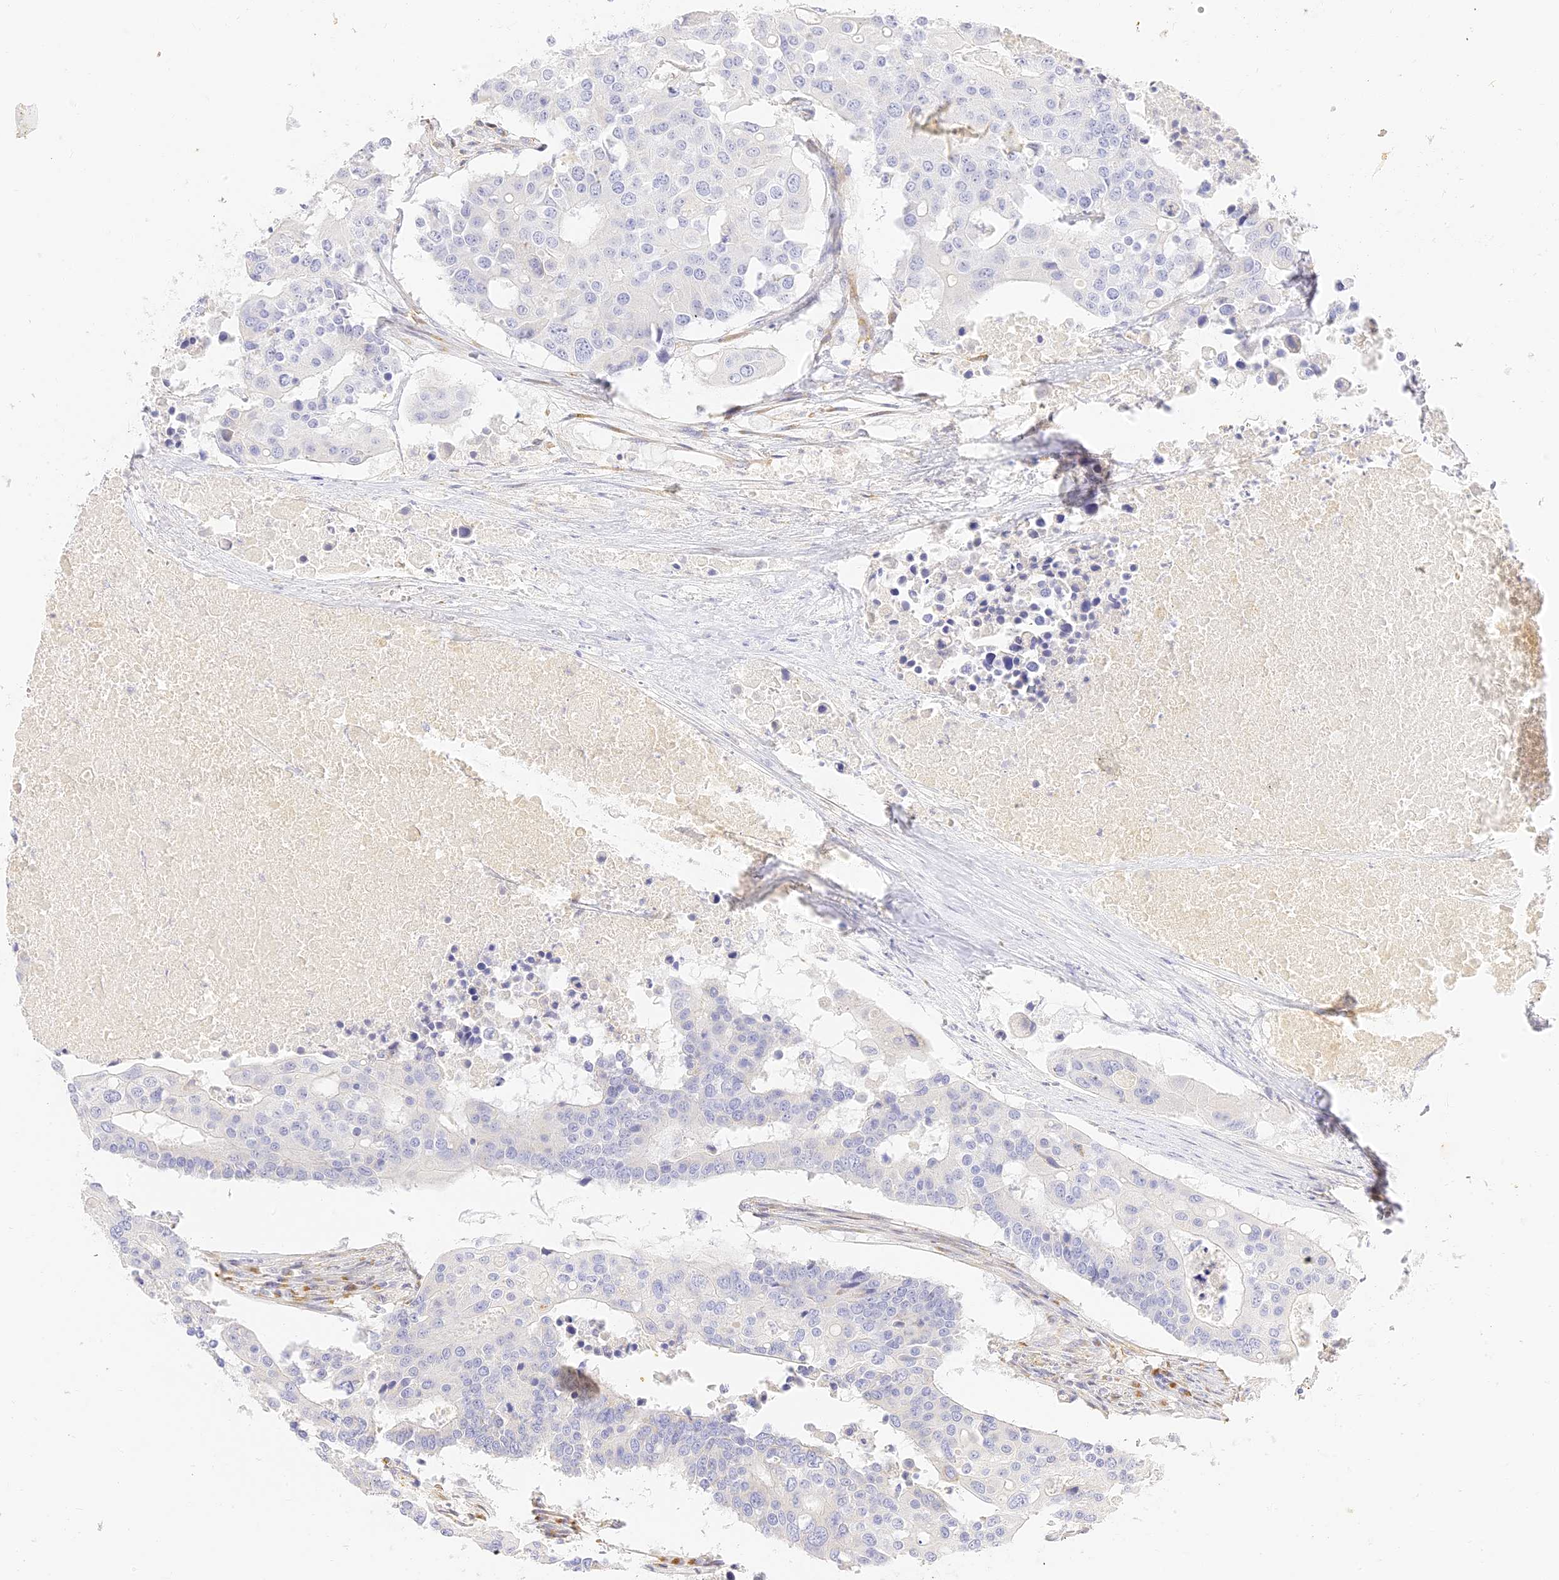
{"staining": {"intensity": "negative", "quantity": "none", "location": "none"}, "tissue": "colorectal cancer", "cell_type": "Tumor cells", "image_type": "cancer", "snomed": [{"axis": "morphology", "description": "Adenocarcinoma, NOS"}, {"axis": "topography", "description": "Colon"}], "caption": "Immunohistochemistry histopathology image of neoplastic tissue: human adenocarcinoma (colorectal) stained with DAB reveals no significant protein expression in tumor cells.", "gene": "SEC13", "patient": {"sex": "male", "age": 77}}